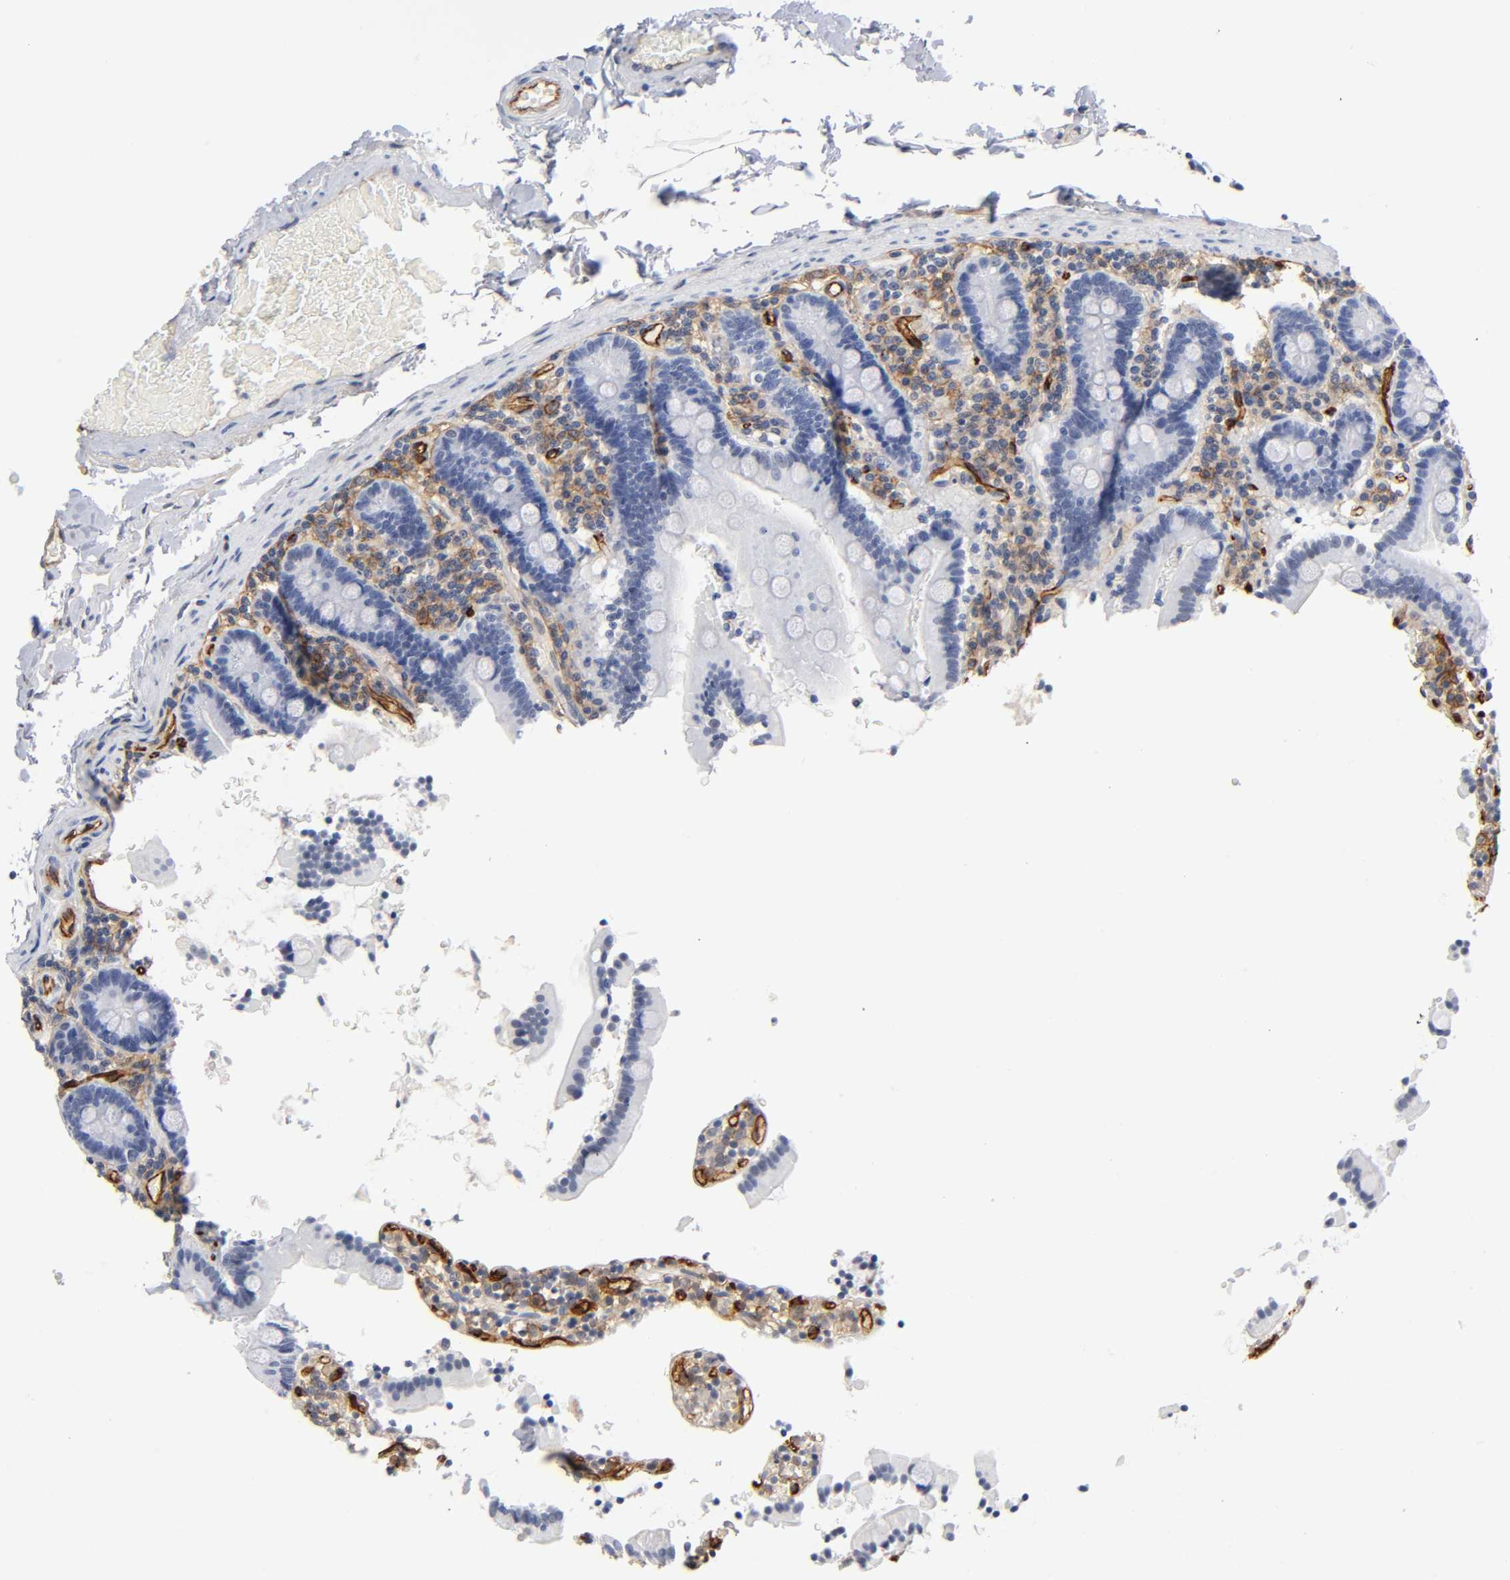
{"staining": {"intensity": "negative", "quantity": "none", "location": "none"}, "tissue": "duodenum", "cell_type": "Glandular cells", "image_type": "normal", "snomed": [{"axis": "morphology", "description": "Normal tissue, NOS"}, {"axis": "topography", "description": "Duodenum"}], "caption": "This is an IHC histopathology image of normal human duodenum. There is no expression in glandular cells.", "gene": "ICAM1", "patient": {"sex": "female", "age": 53}}